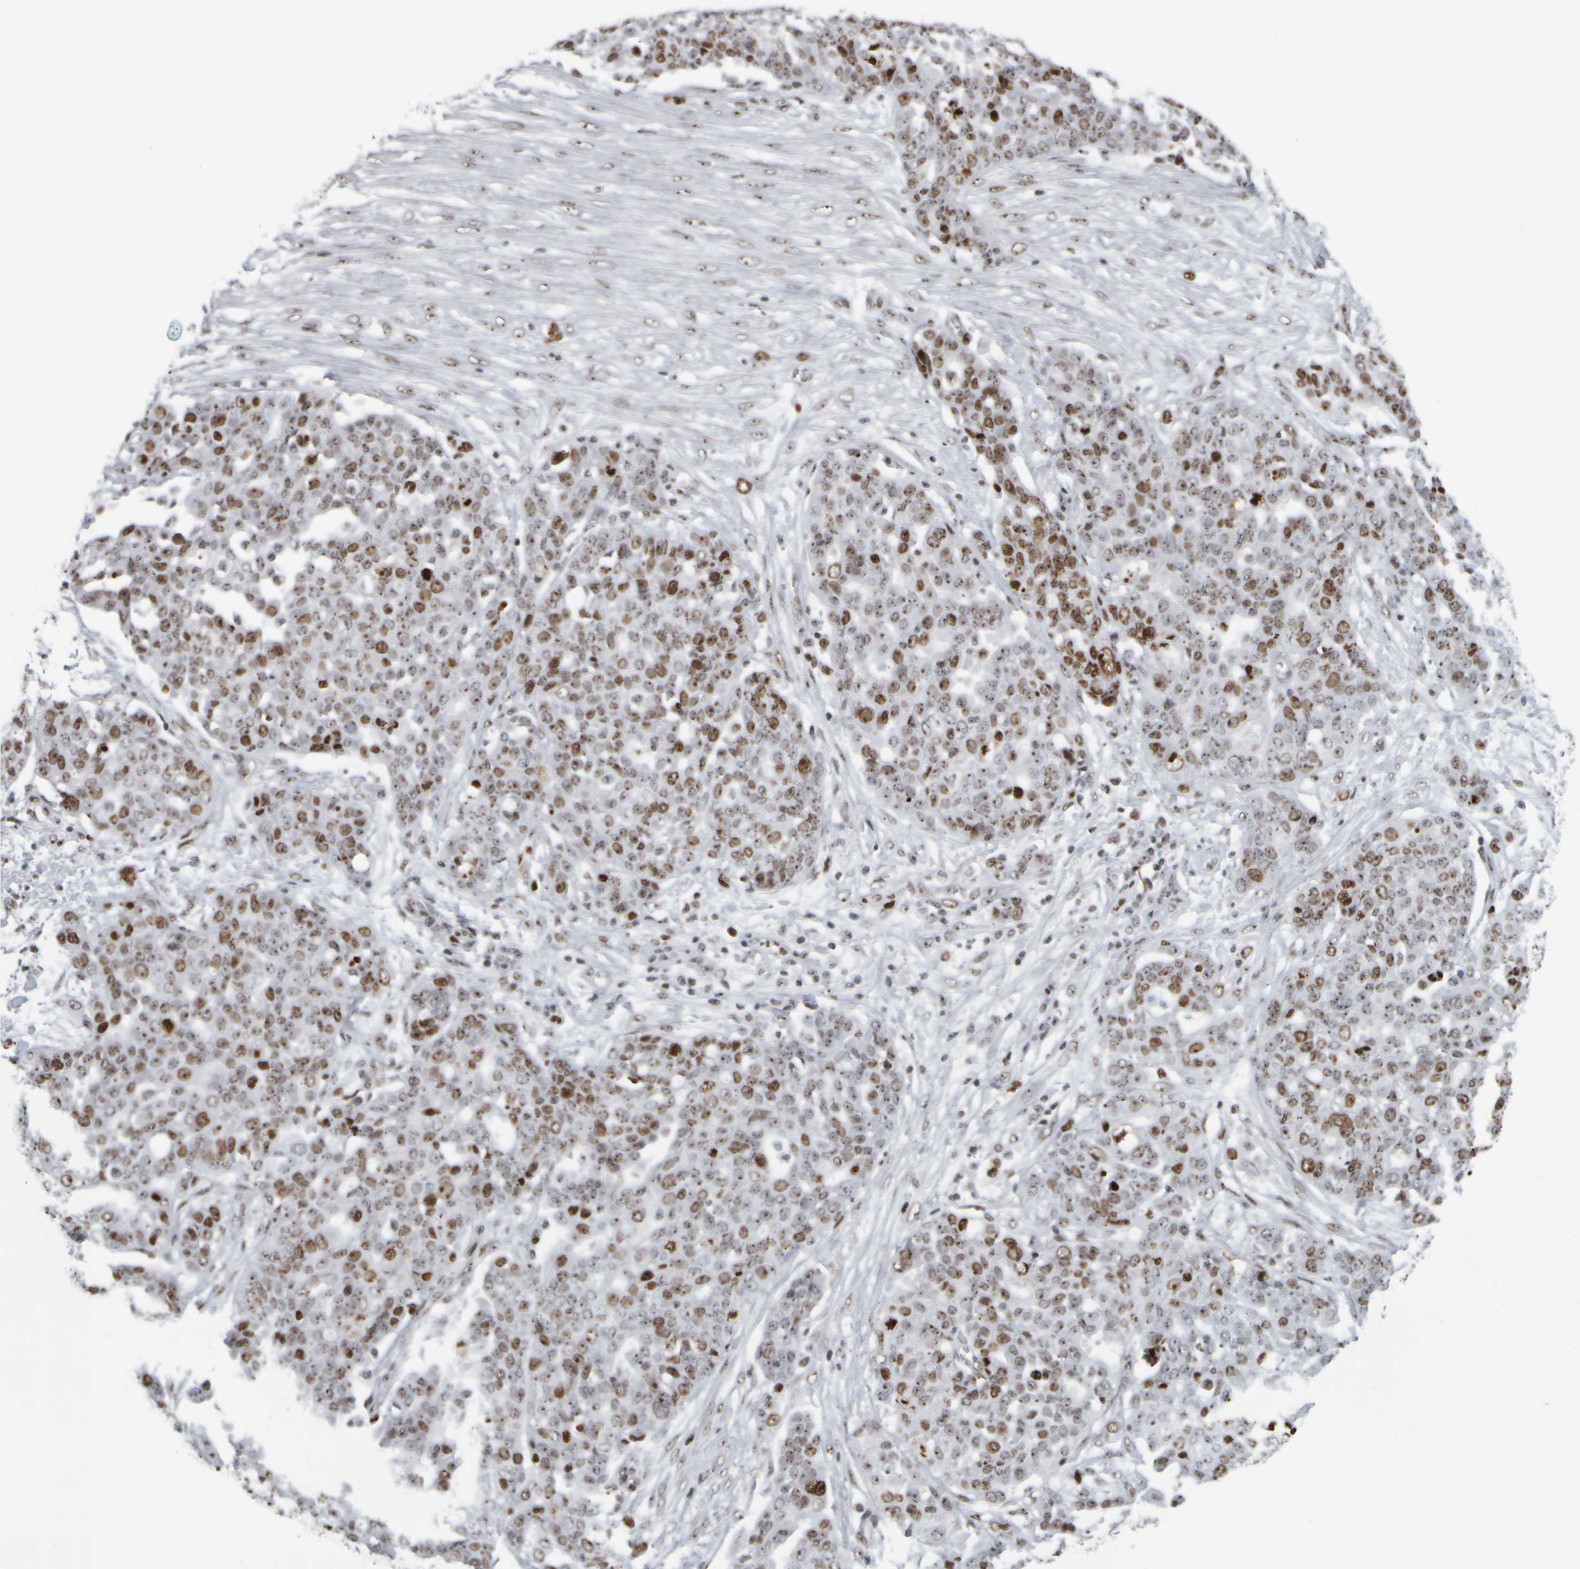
{"staining": {"intensity": "moderate", "quantity": ">75%", "location": "nuclear"}, "tissue": "ovarian cancer", "cell_type": "Tumor cells", "image_type": "cancer", "snomed": [{"axis": "morphology", "description": "Cystadenocarcinoma, serous, NOS"}, {"axis": "topography", "description": "Soft tissue"}, {"axis": "topography", "description": "Ovary"}], "caption": "Moderate nuclear positivity is appreciated in about >75% of tumor cells in ovarian serous cystadenocarcinoma.", "gene": "TOP2B", "patient": {"sex": "female", "age": 57}}